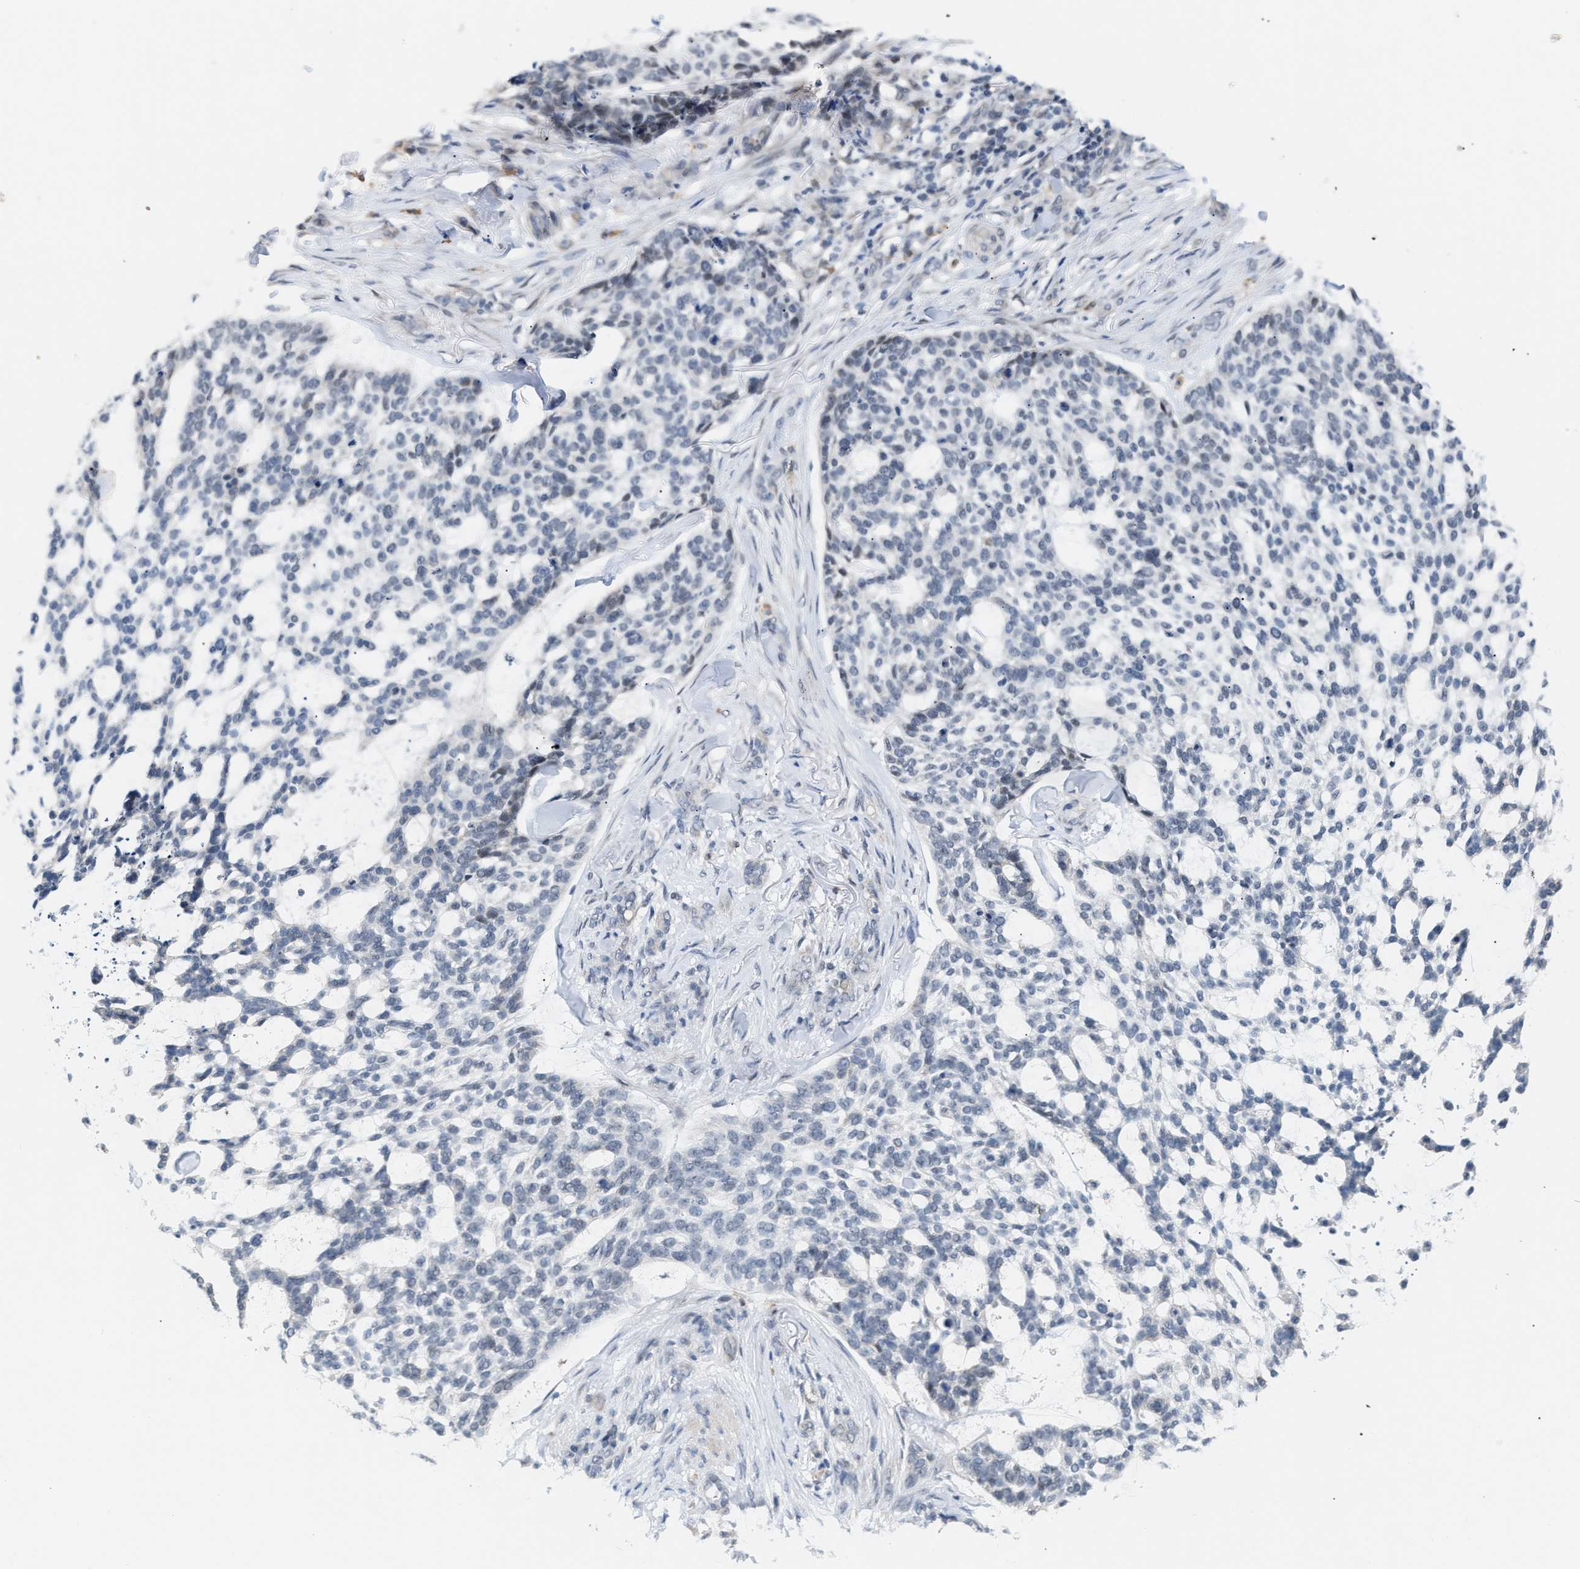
{"staining": {"intensity": "negative", "quantity": "none", "location": "none"}, "tissue": "skin cancer", "cell_type": "Tumor cells", "image_type": "cancer", "snomed": [{"axis": "morphology", "description": "Basal cell carcinoma"}, {"axis": "topography", "description": "Skin"}], "caption": "DAB (3,3'-diaminobenzidine) immunohistochemical staining of human skin cancer (basal cell carcinoma) reveals no significant staining in tumor cells. (DAB (3,3'-diaminobenzidine) IHC, high magnification).", "gene": "TXNRD3", "patient": {"sex": "female", "age": 64}}